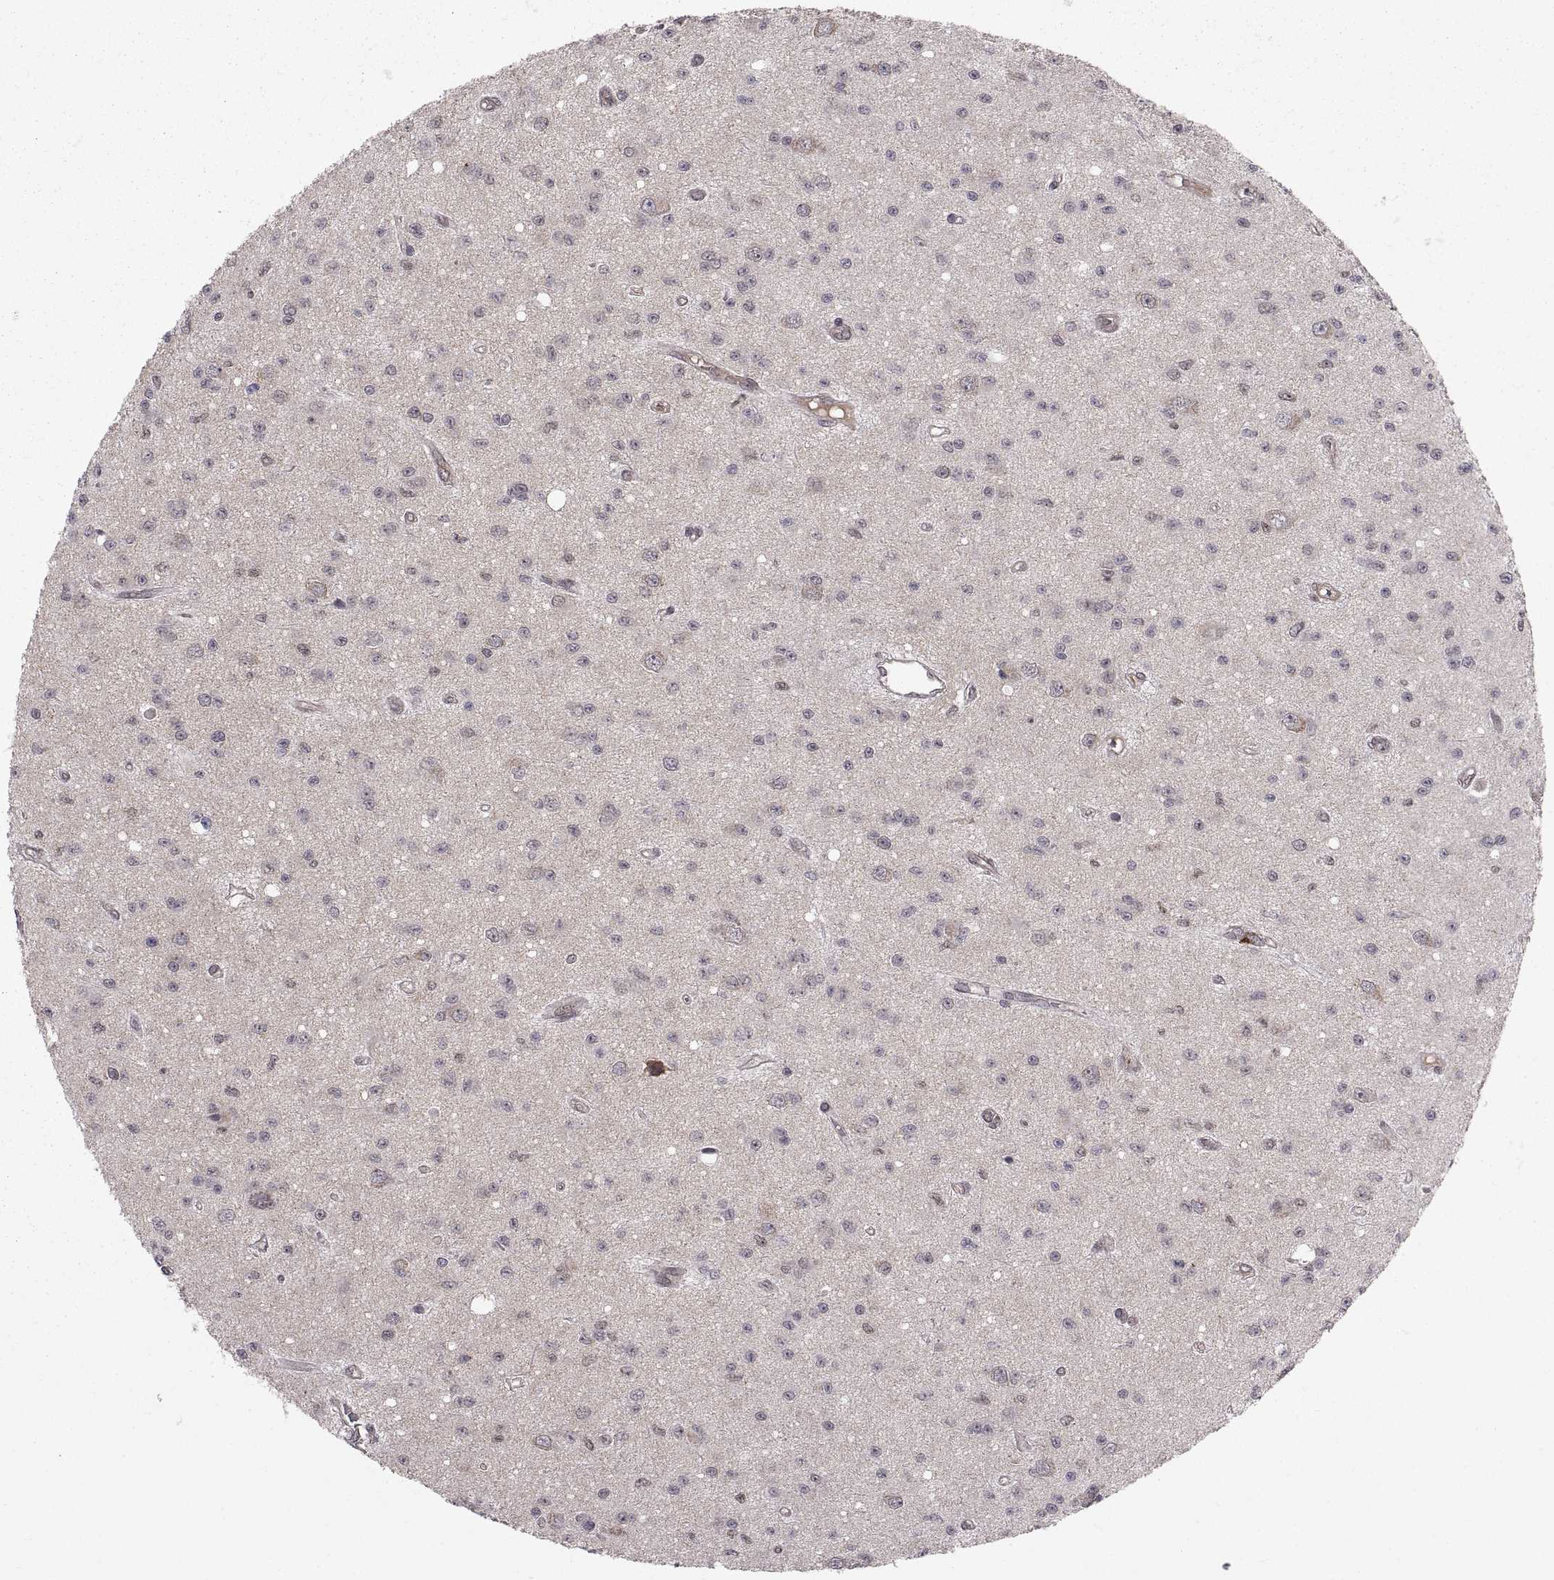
{"staining": {"intensity": "negative", "quantity": "none", "location": "none"}, "tissue": "glioma", "cell_type": "Tumor cells", "image_type": "cancer", "snomed": [{"axis": "morphology", "description": "Glioma, malignant, Low grade"}, {"axis": "topography", "description": "Brain"}], "caption": "DAB (3,3'-diaminobenzidine) immunohistochemical staining of malignant glioma (low-grade) exhibits no significant expression in tumor cells.", "gene": "ABL2", "patient": {"sex": "female", "age": 45}}